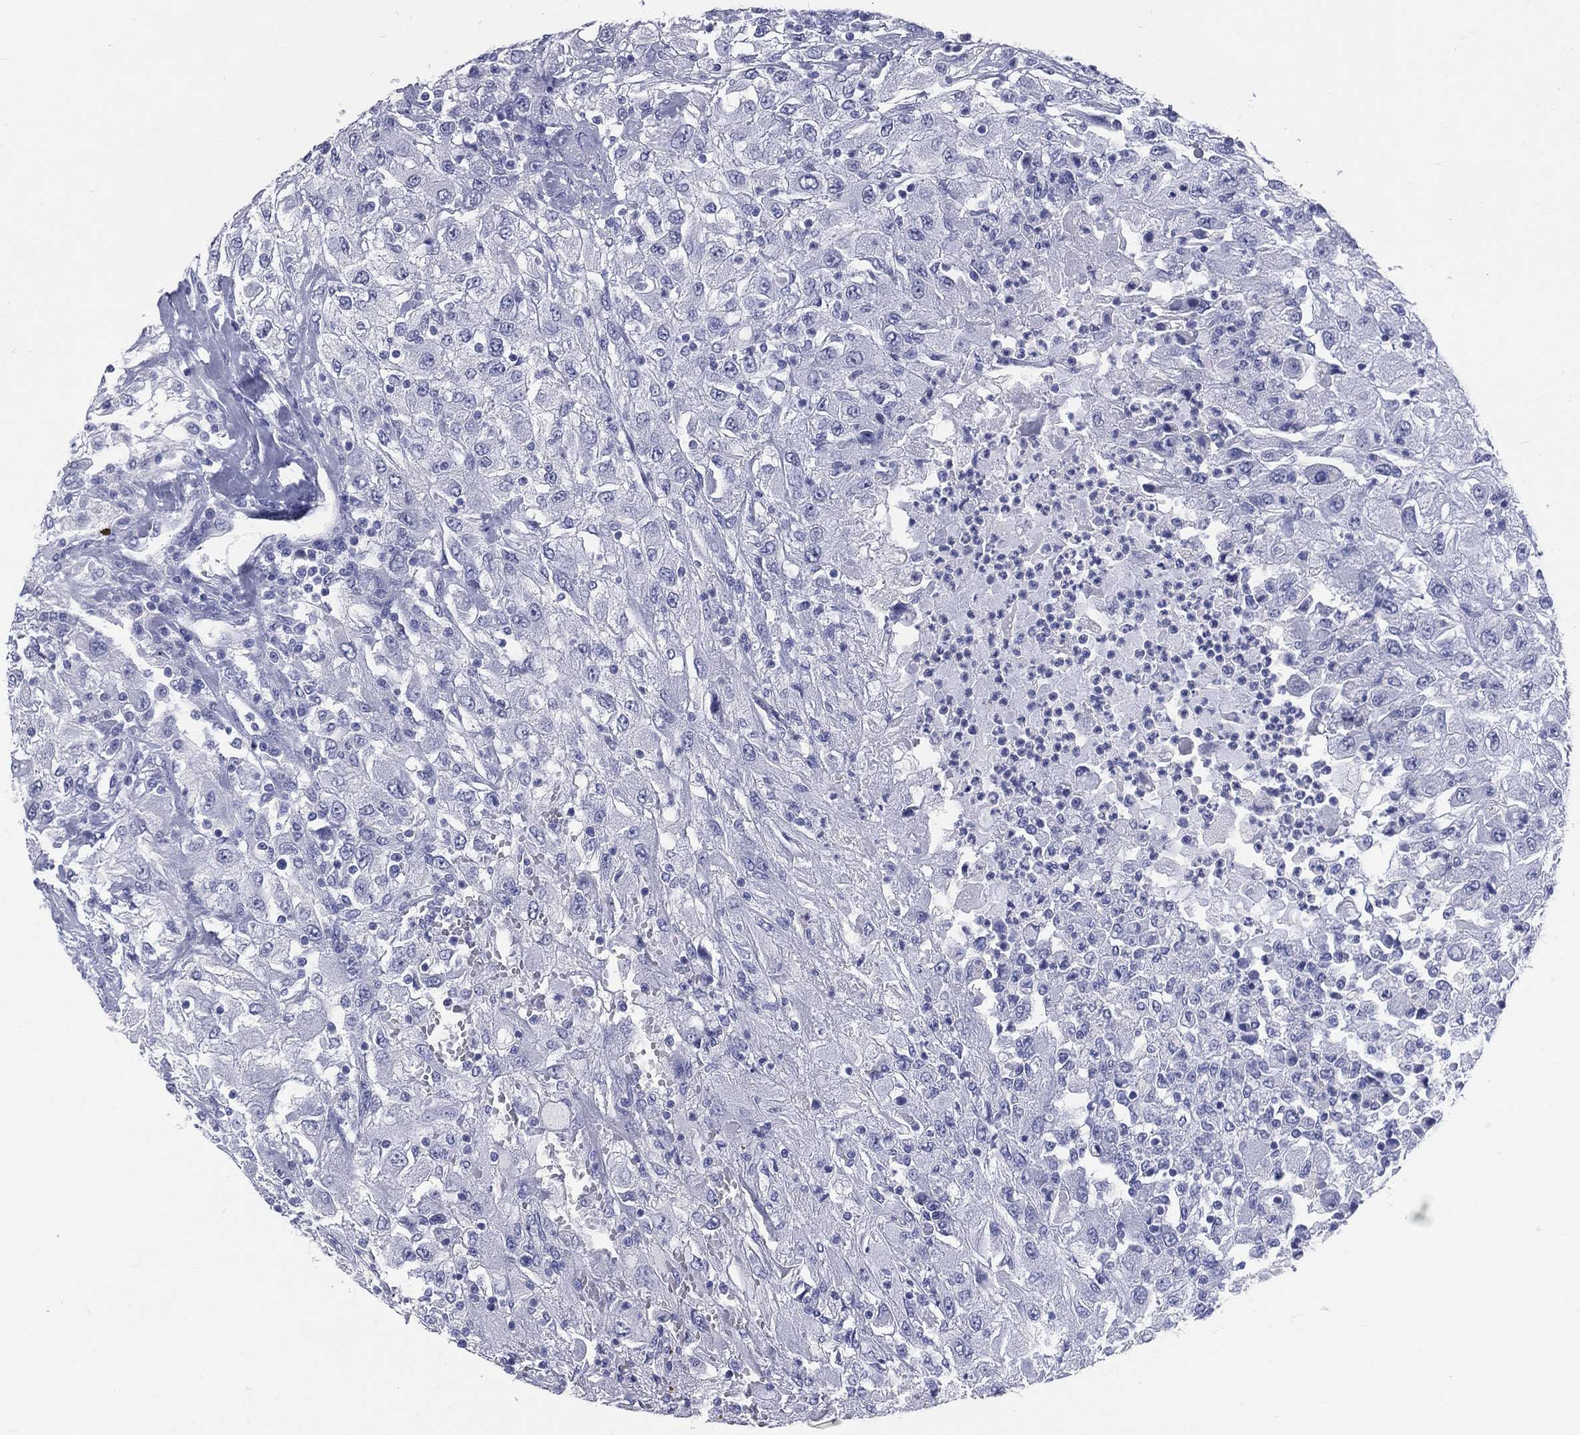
{"staining": {"intensity": "negative", "quantity": "none", "location": "none"}, "tissue": "renal cancer", "cell_type": "Tumor cells", "image_type": "cancer", "snomed": [{"axis": "morphology", "description": "Adenocarcinoma, NOS"}, {"axis": "topography", "description": "Kidney"}], "caption": "DAB (3,3'-diaminobenzidine) immunohistochemical staining of human renal adenocarcinoma demonstrates no significant positivity in tumor cells.", "gene": "MLLT10", "patient": {"sex": "female", "age": 67}}